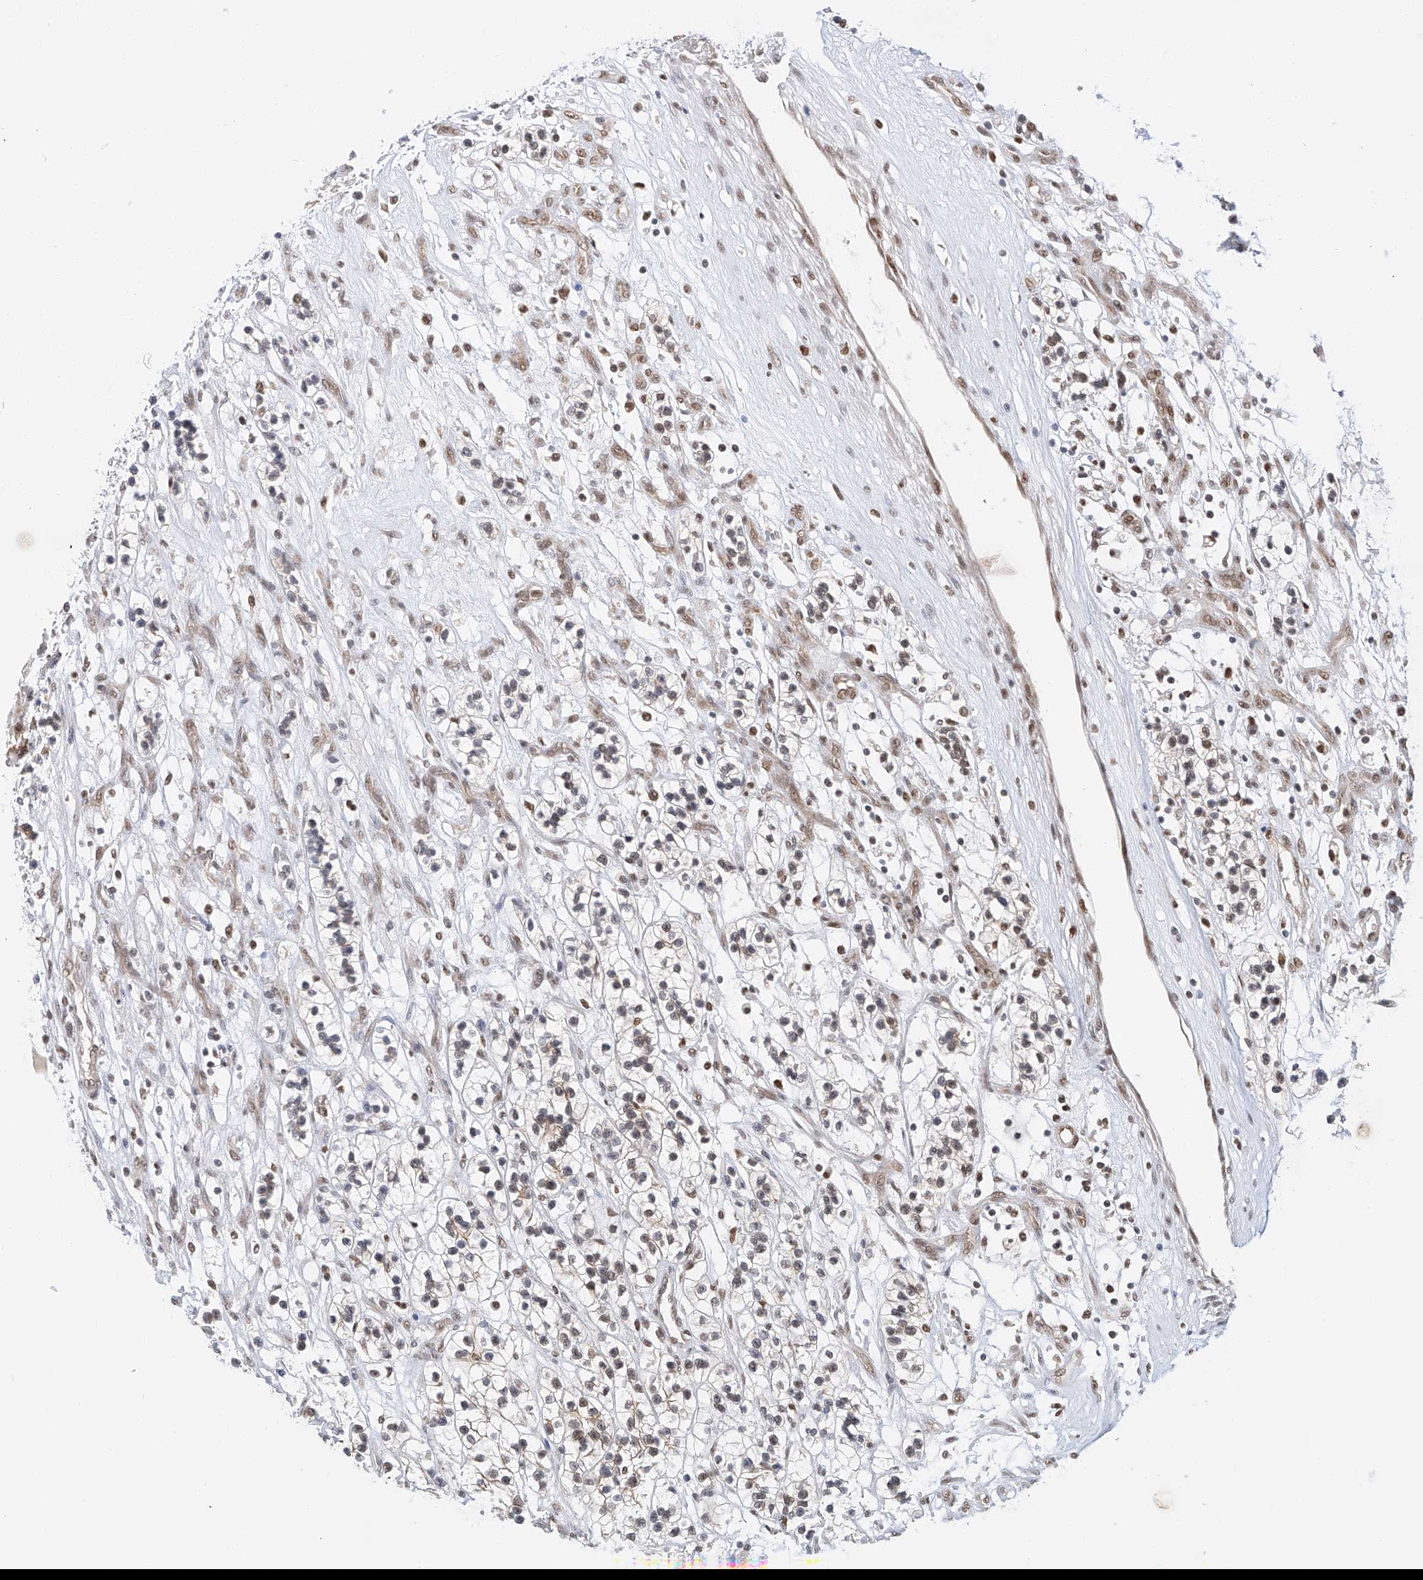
{"staining": {"intensity": "weak", "quantity": "25%-75%", "location": "nuclear"}, "tissue": "renal cancer", "cell_type": "Tumor cells", "image_type": "cancer", "snomed": [{"axis": "morphology", "description": "Adenocarcinoma, NOS"}, {"axis": "topography", "description": "Kidney"}], "caption": "Immunohistochemical staining of renal cancer (adenocarcinoma) demonstrates weak nuclear protein staining in about 25%-75% of tumor cells.", "gene": "POGK", "patient": {"sex": "female", "age": 57}}